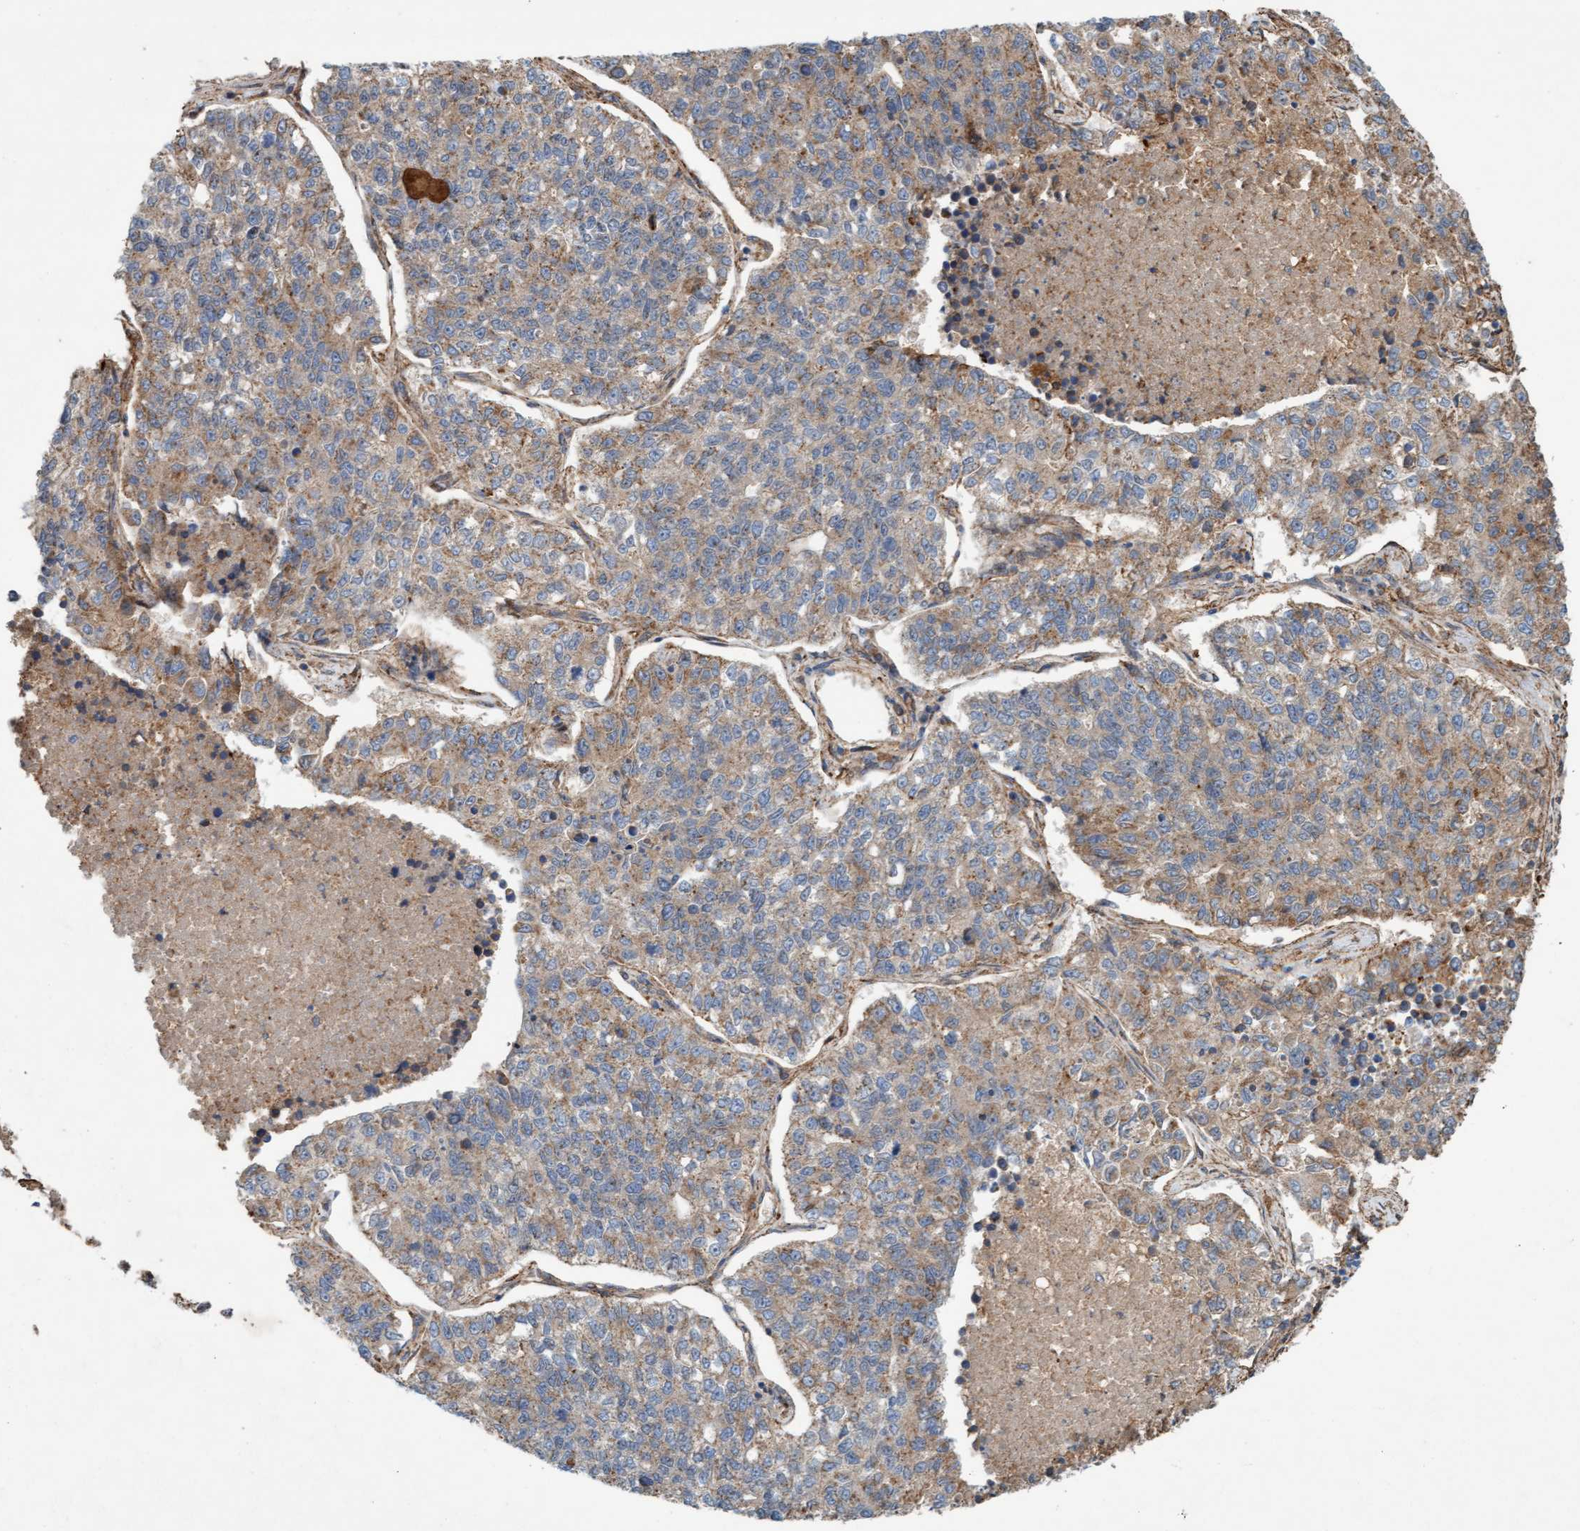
{"staining": {"intensity": "weak", "quantity": ">75%", "location": "cytoplasmic/membranous"}, "tissue": "lung cancer", "cell_type": "Tumor cells", "image_type": "cancer", "snomed": [{"axis": "morphology", "description": "Adenocarcinoma, NOS"}, {"axis": "topography", "description": "Lung"}], "caption": "Lung cancer (adenocarcinoma) tissue reveals weak cytoplasmic/membranous expression in approximately >75% of tumor cells", "gene": "ERAL1", "patient": {"sex": "male", "age": 49}}